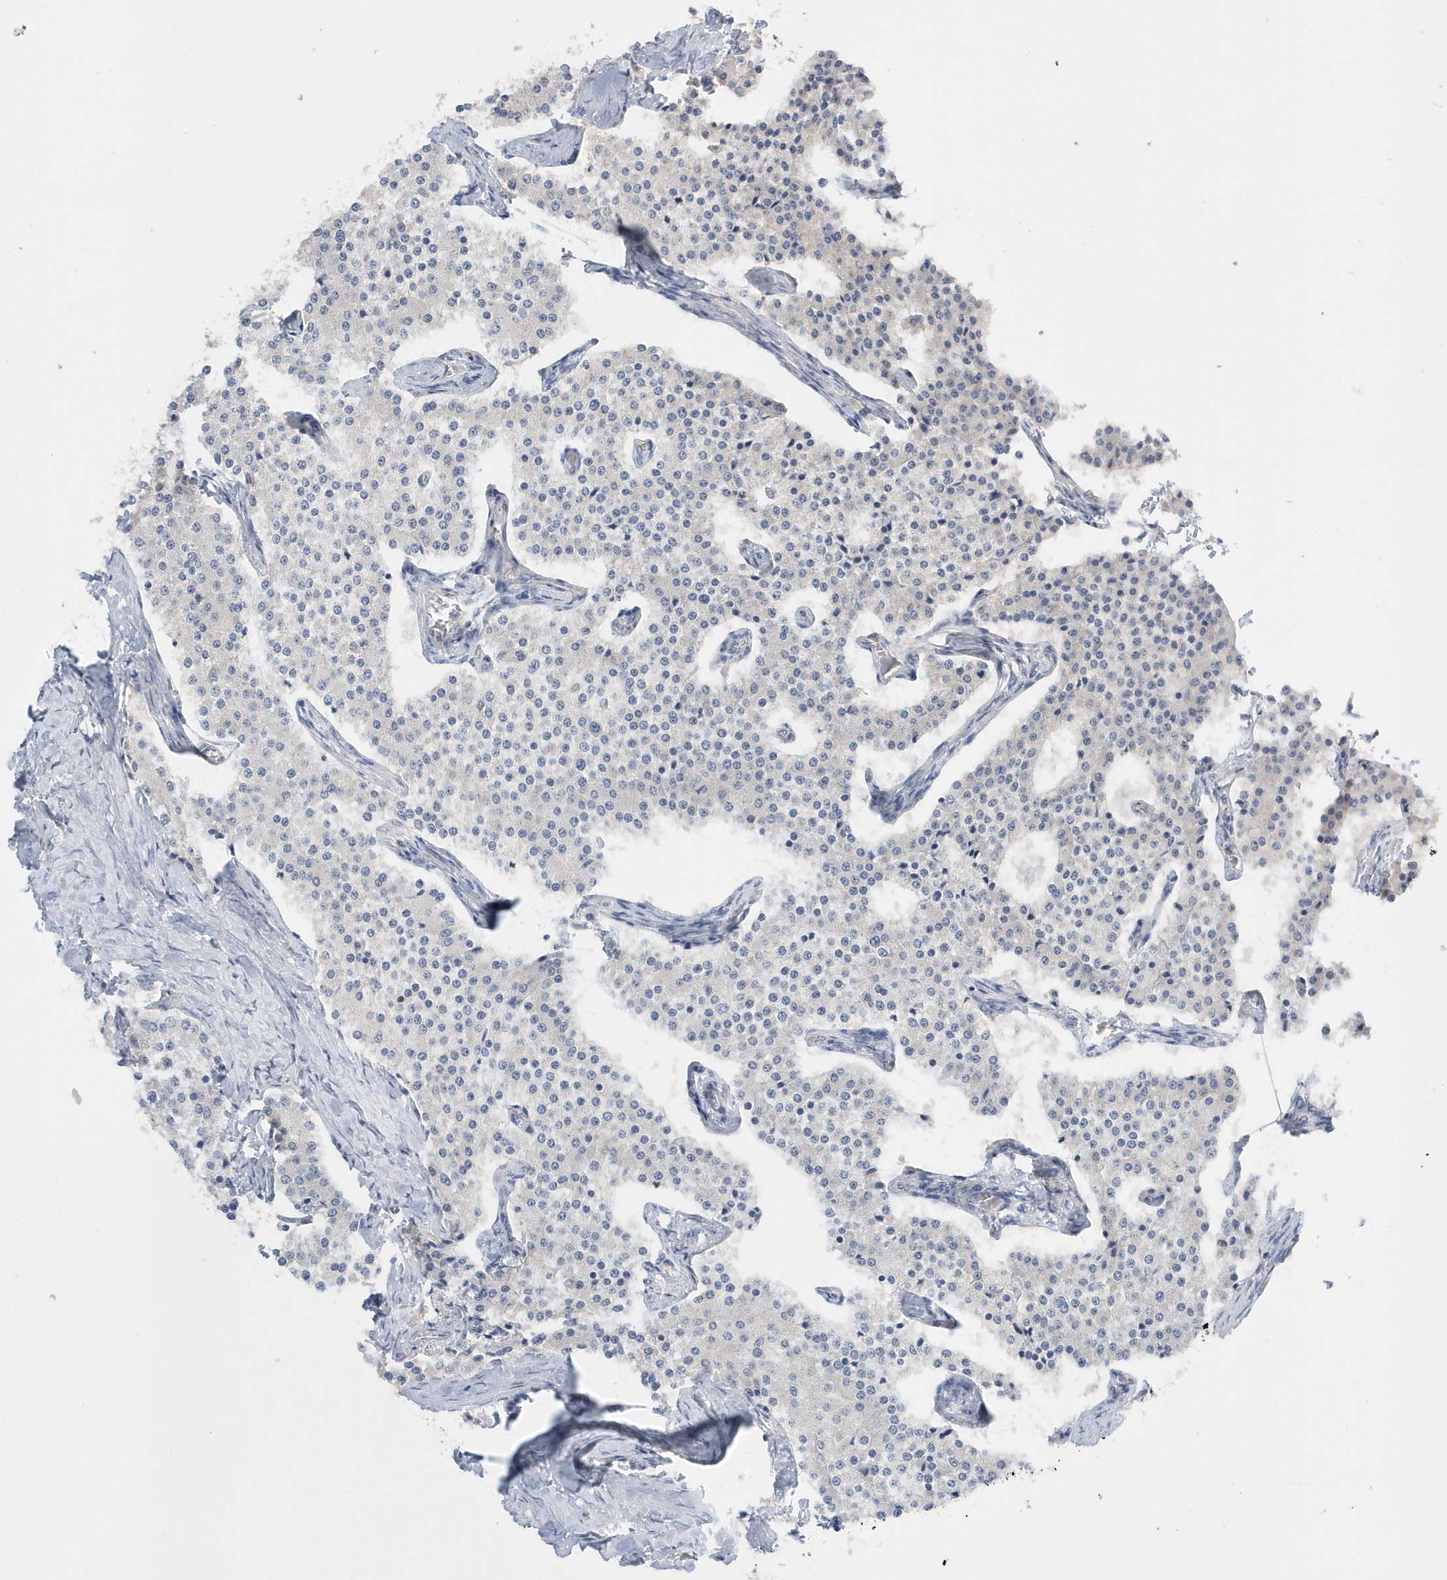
{"staining": {"intensity": "negative", "quantity": "none", "location": "none"}, "tissue": "carcinoid", "cell_type": "Tumor cells", "image_type": "cancer", "snomed": [{"axis": "morphology", "description": "Carcinoid, malignant, NOS"}, {"axis": "topography", "description": "Colon"}], "caption": "High magnification brightfield microscopy of malignant carcinoid stained with DAB (3,3'-diaminobenzidine) (brown) and counterstained with hematoxylin (blue): tumor cells show no significant positivity. (Brightfield microscopy of DAB (3,3'-diaminobenzidine) immunohistochemistry at high magnification).", "gene": "SPATA5", "patient": {"sex": "female", "age": 52}}